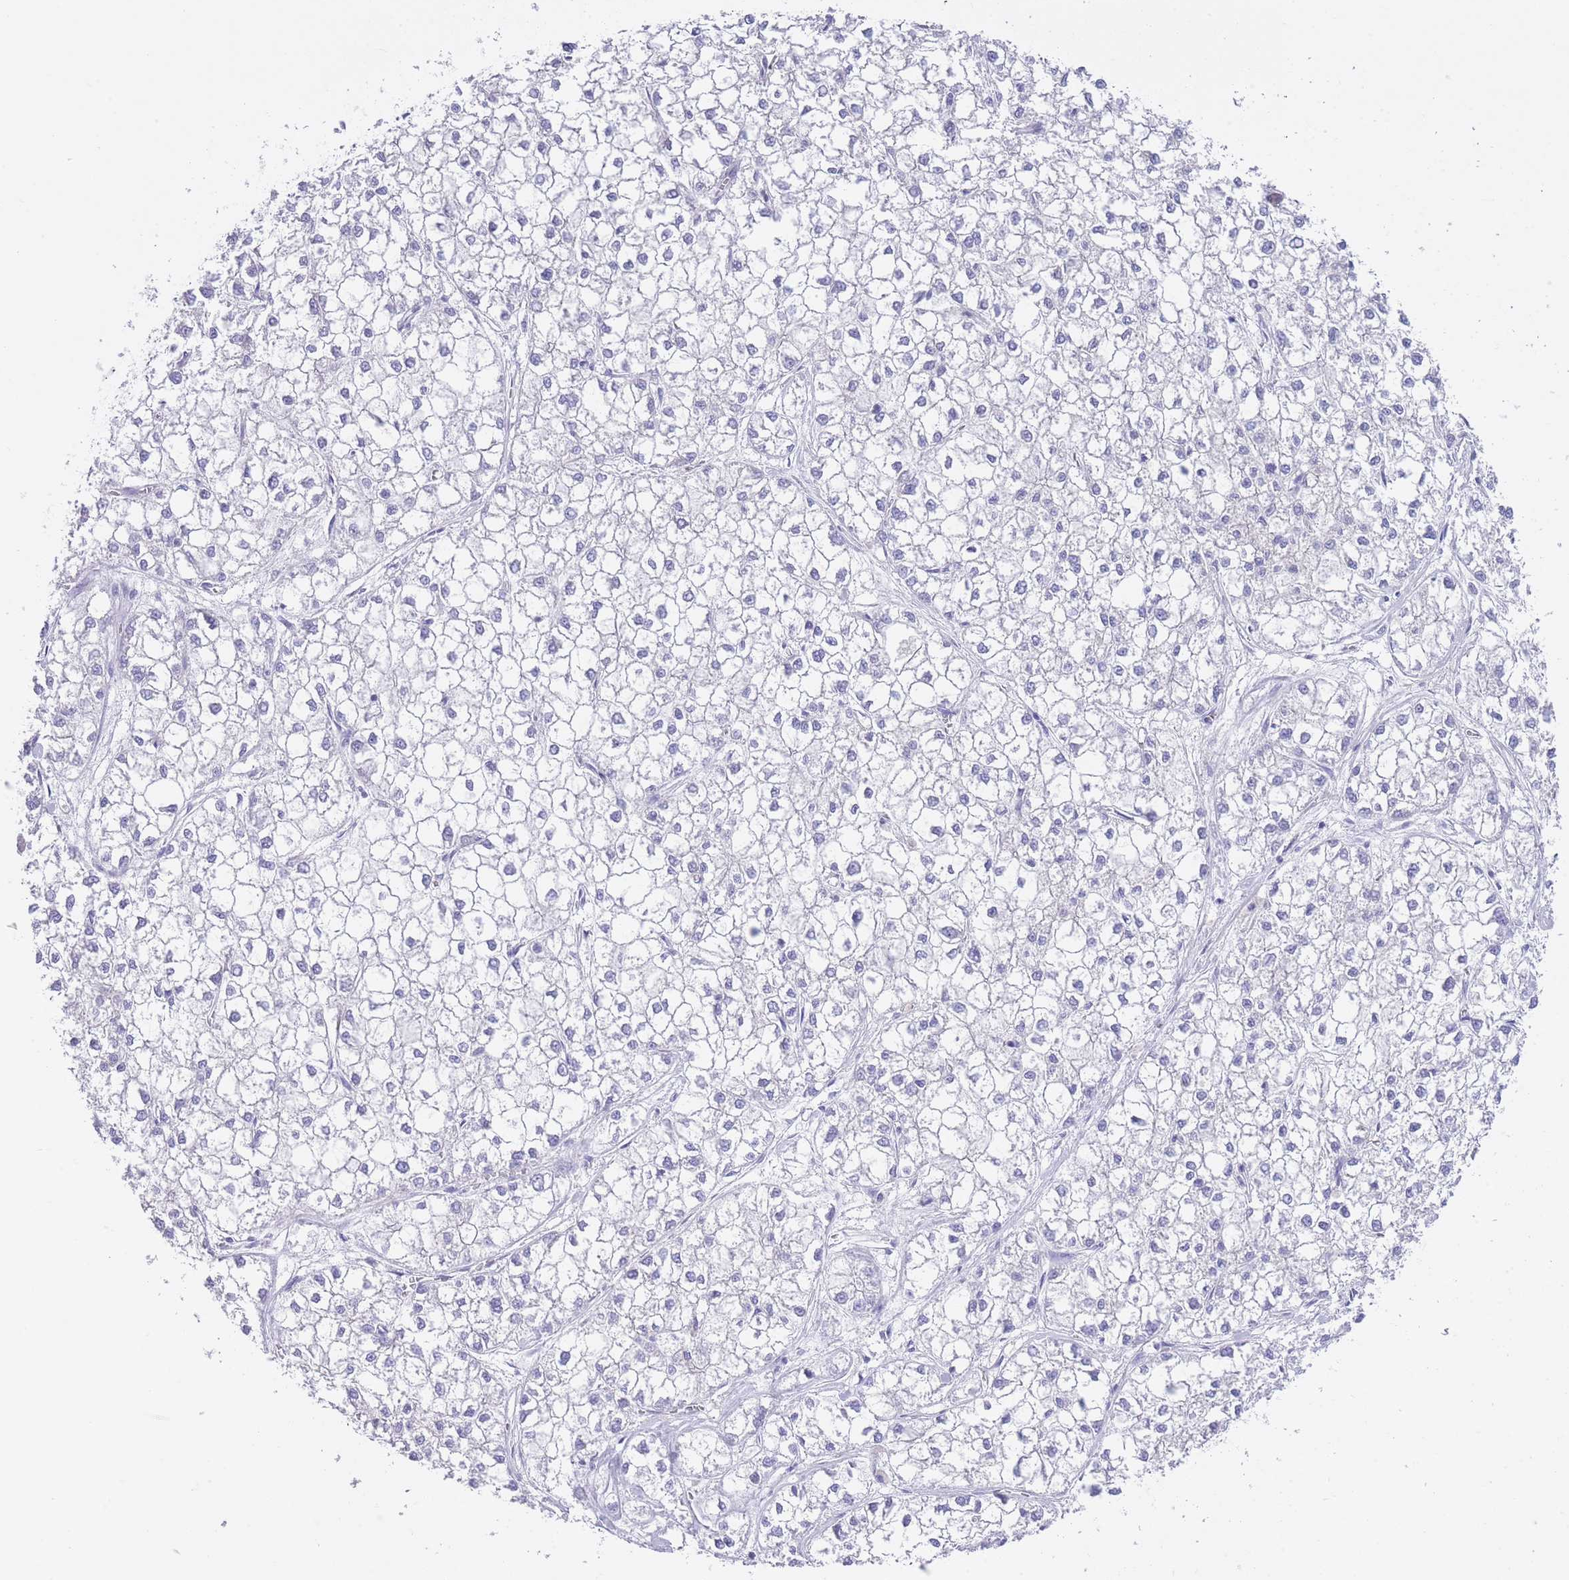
{"staining": {"intensity": "negative", "quantity": "none", "location": "none"}, "tissue": "liver cancer", "cell_type": "Tumor cells", "image_type": "cancer", "snomed": [{"axis": "morphology", "description": "Carcinoma, Hepatocellular, NOS"}, {"axis": "topography", "description": "Liver"}], "caption": "Immunohistochemical staining of liver hepatocellular carcinoma displays no significant positivity in tumor cells.", "gene": "LDB3", "patient": {"sex": "female", "age": 43}}